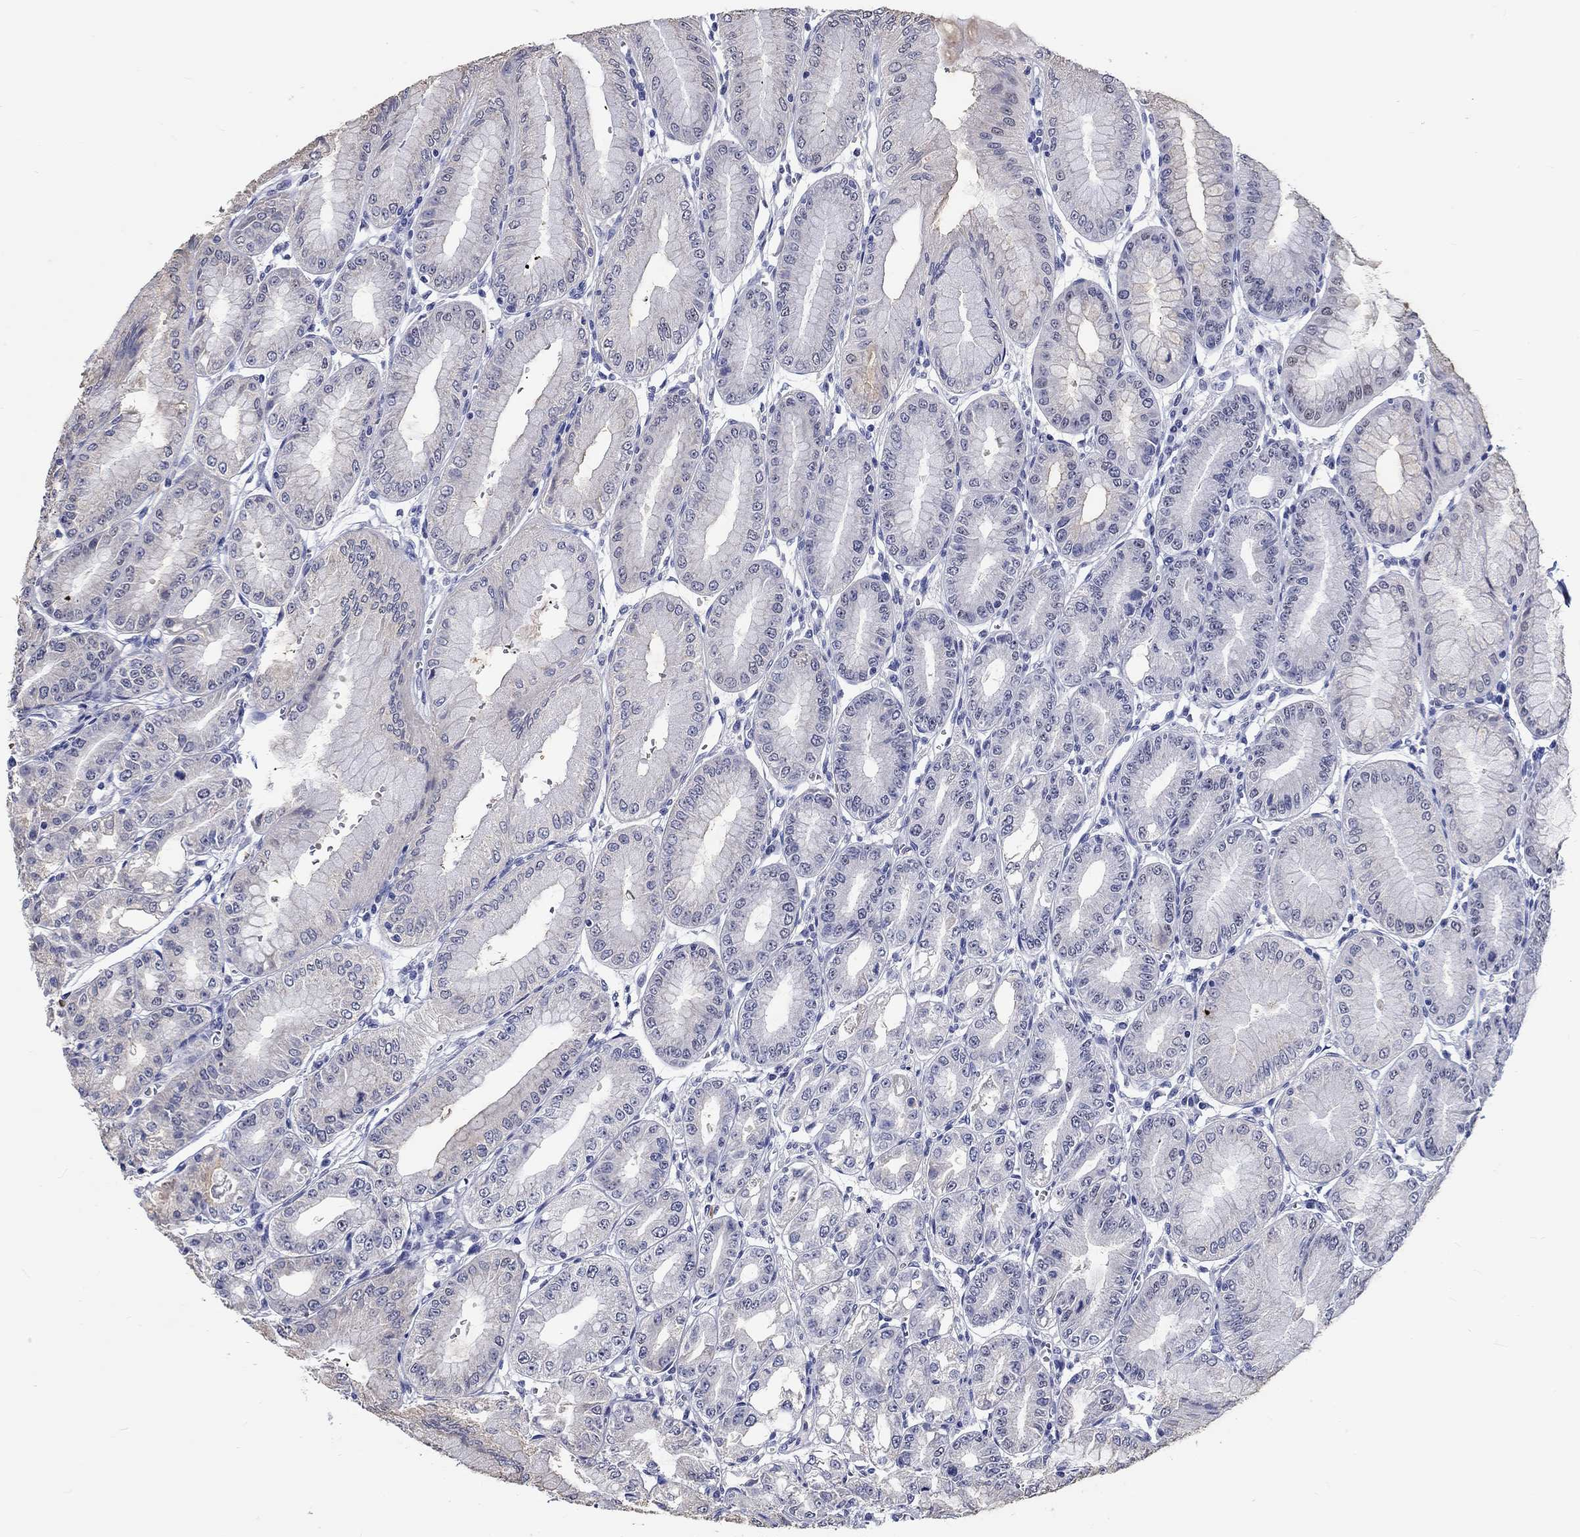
{"staining": {"intensity": "negative", "quantity": "none", "location": "none"}, "tissue": "stomach", "cell_type": "Glandular cells", "image_type": "normal", "snomed": [{"axis": "morphology", "description": "Normal tissue, NOS"}, {"axis": "topography", "description": "Stomach, lower"}], "caption": "This image is of unremarkable stomach stained with immunohistochemistry (IHC) to label a protein in brown with the nuclei are counter-stained blue. There is no positivity in glandular cells.", "gene": "GRIN1", "patient": {"sex": "male", "age": 71}}